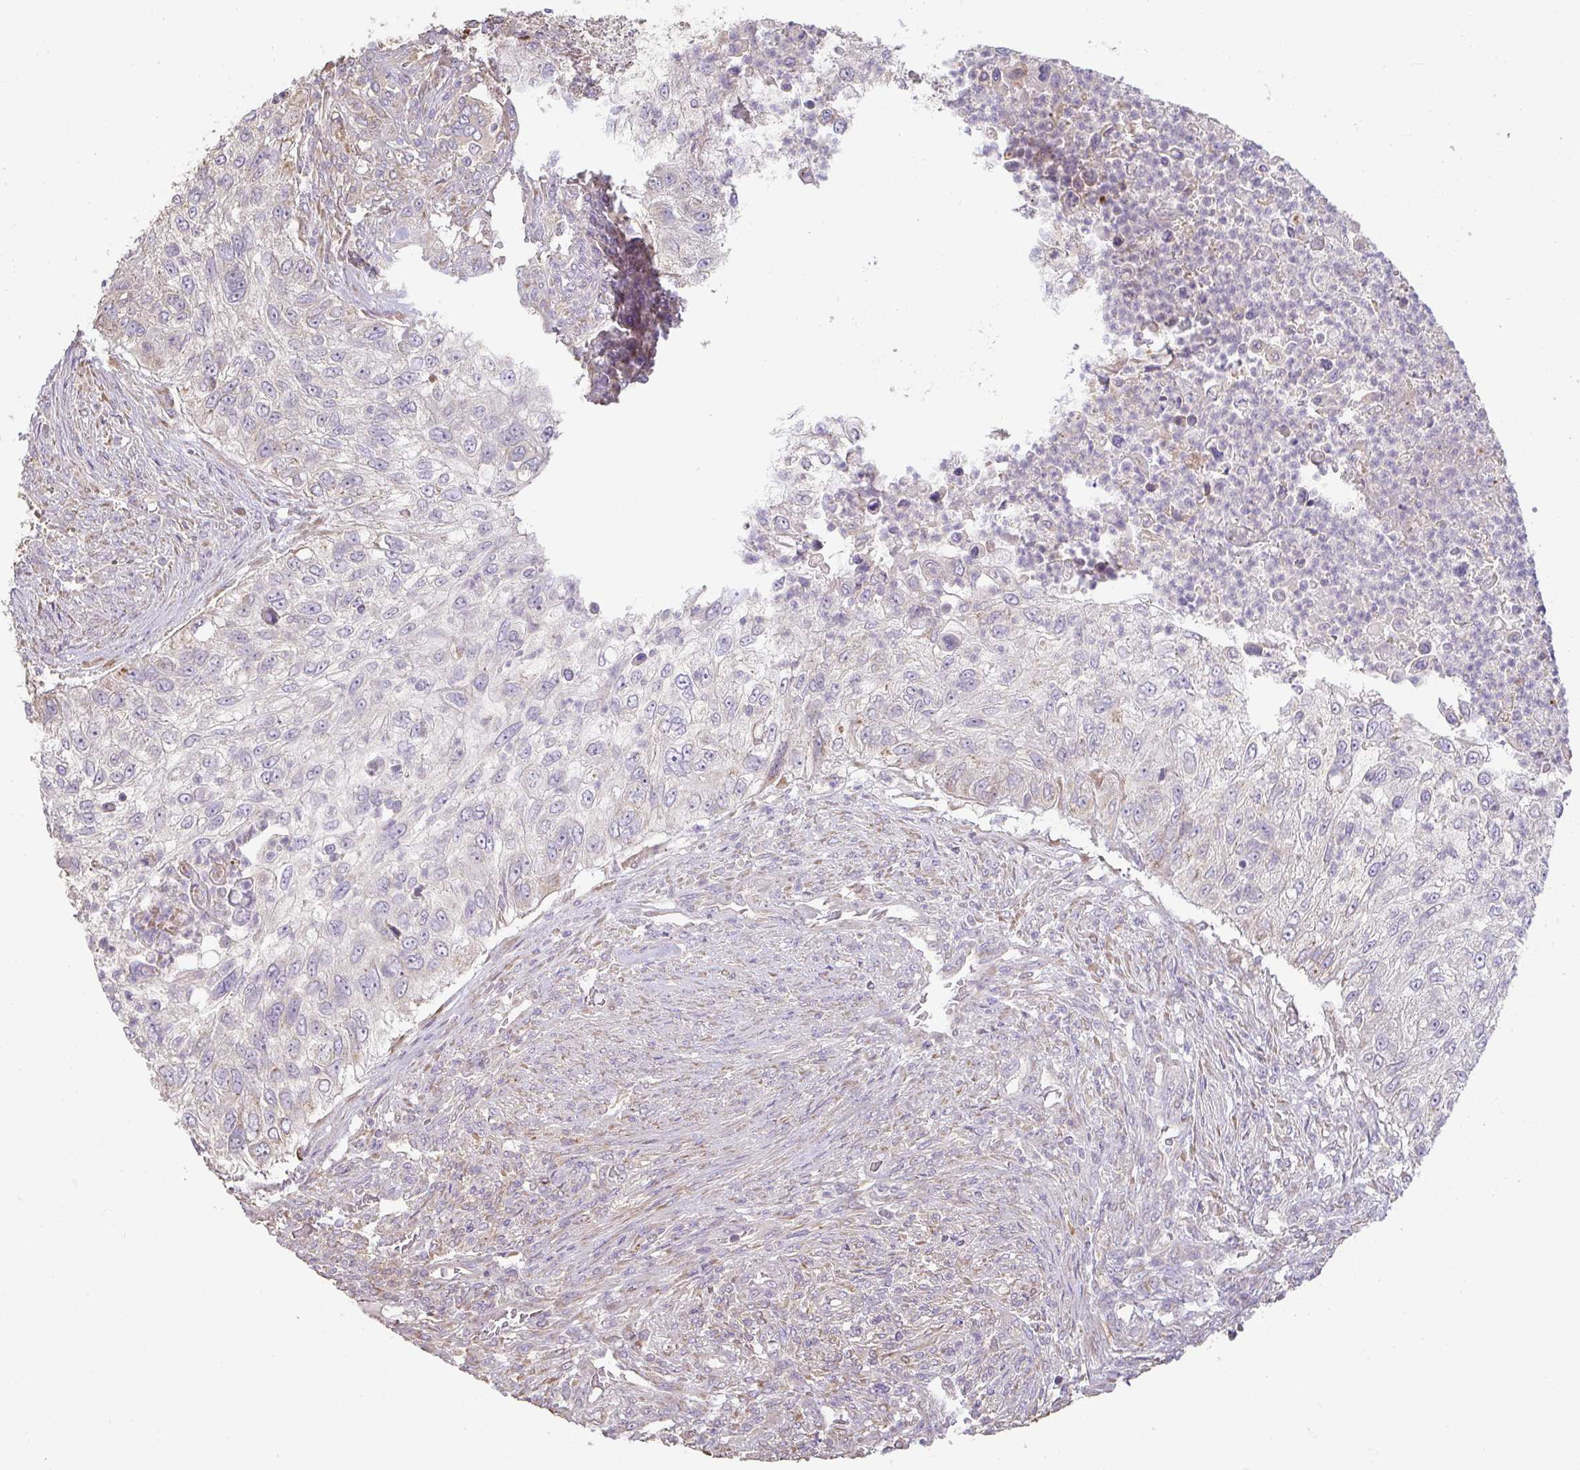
{"staining": {"intensity": "weak", "quantity": "<25%", "location": "cytoplasmic/membranous"}, "tissue": "urothelial cancer", "cell_type": "Tumor cells", "image_type": "cancer", "snomed": [{"axis": "morphology", "description": "Urothelial carcinoma, High grade"}, {"axis": "topography", "description": "Urinary bladder"}], "caption": "This is an IHC micrograph of urothelial carcinoma (high-grade). There is no staining in tumor cells.", "gene": "BRINP3", "patient": {"sex": "female", "age": 60}}